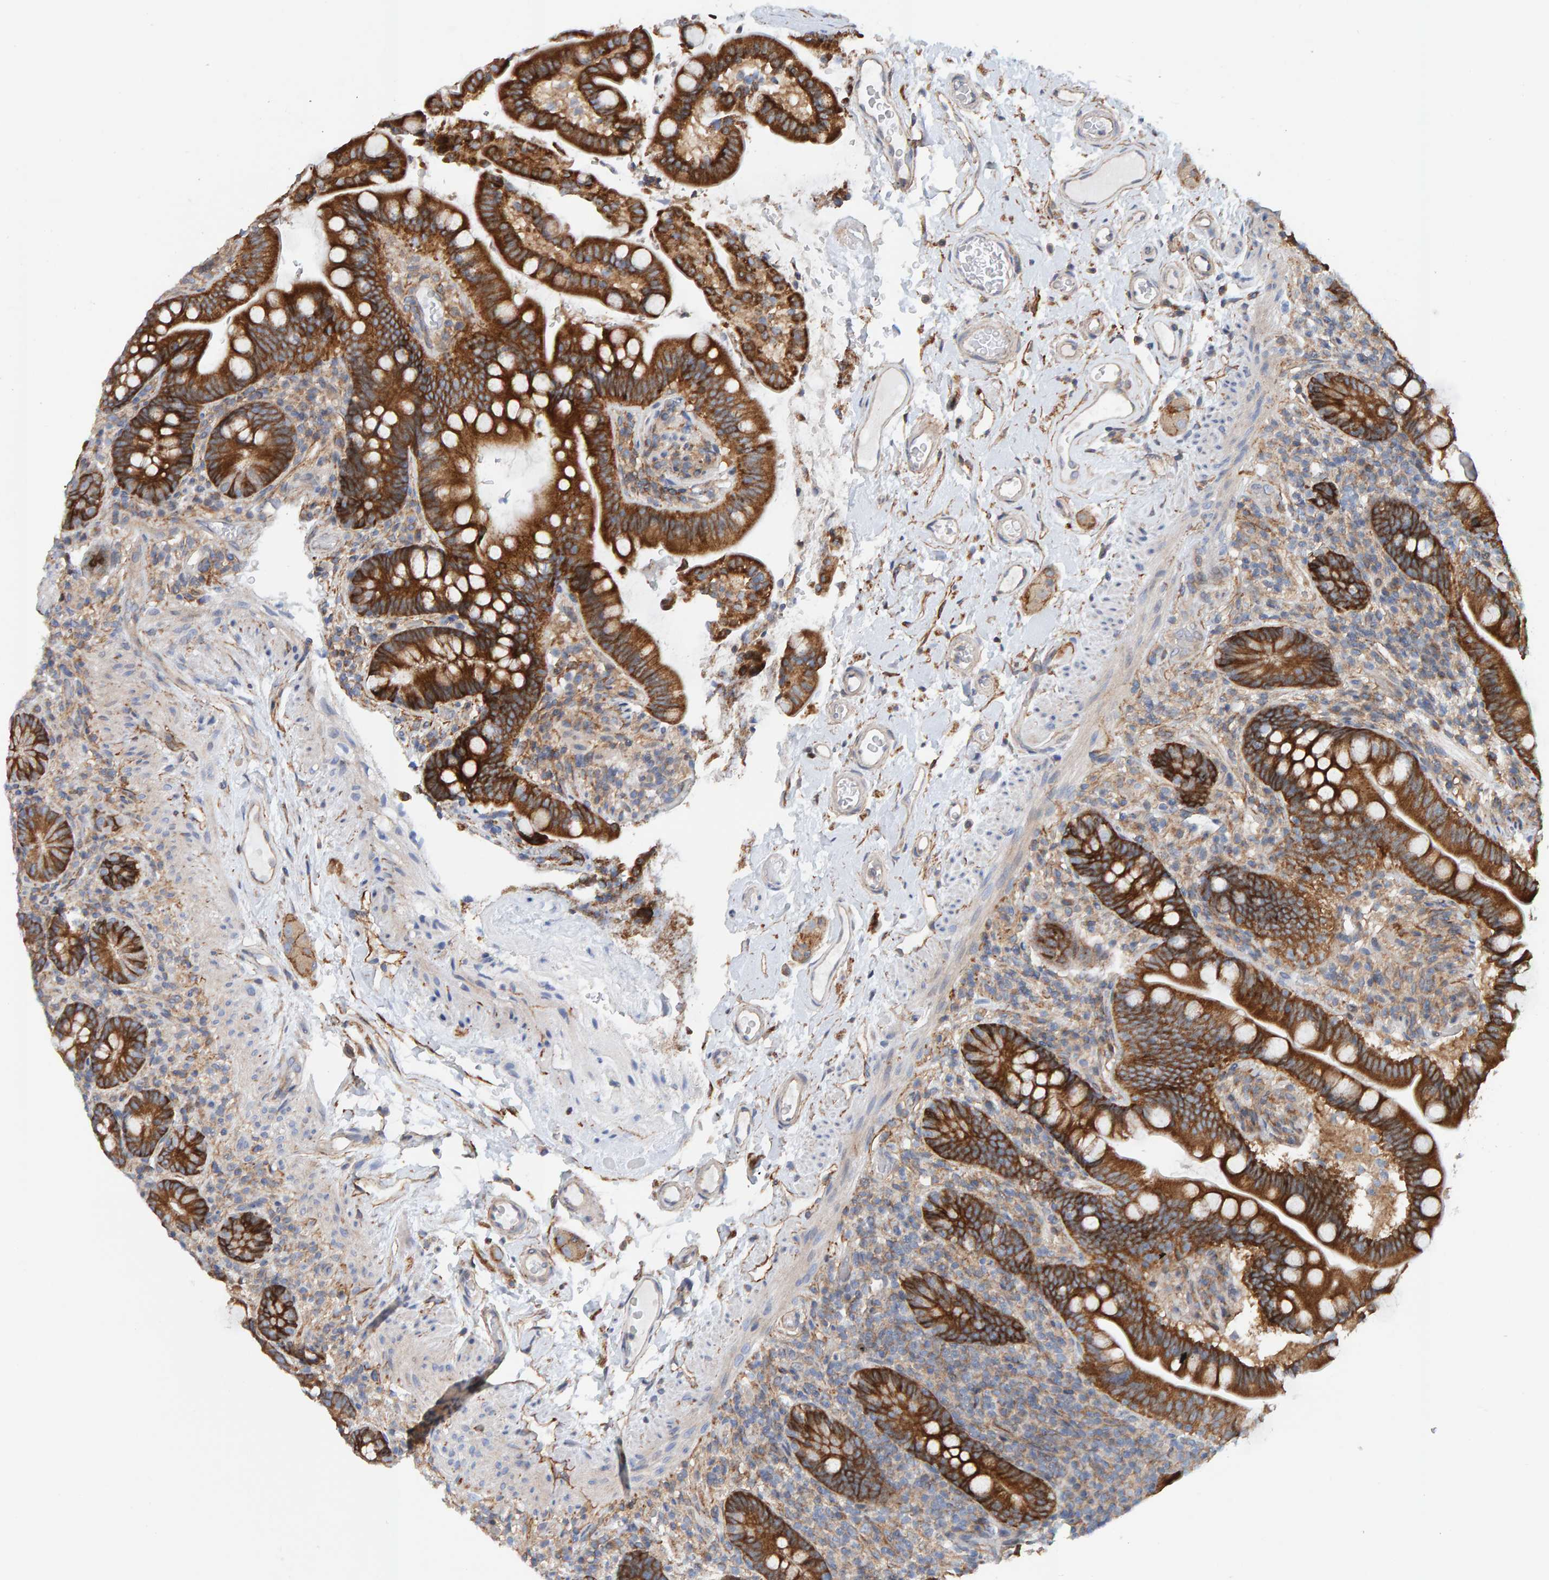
{"staining": {"intensity": "weak", "quantity": ">75%", "location": "cytoplasmic/membranous"}, "tissue": "colon", "cell_type": "Endothelial cells", "image_type": "normal", "snomed": [{"axis": "morphology", "description": "Normal tissue, NOS"}, {"axis": "topography", "description": "Smooth muscle"}, {"axis": "topography", "description": "Colon"}], "caption": "DAB (3,3'-diaminobenzidine) immunohistochemical staining of unremarkable colon demonstrates weak cytoplasmic/membranous protein staining in approximately >75% of endothelial cells.", "gene": "RGP1", "patient": {"sex": "male", "age": 73}}